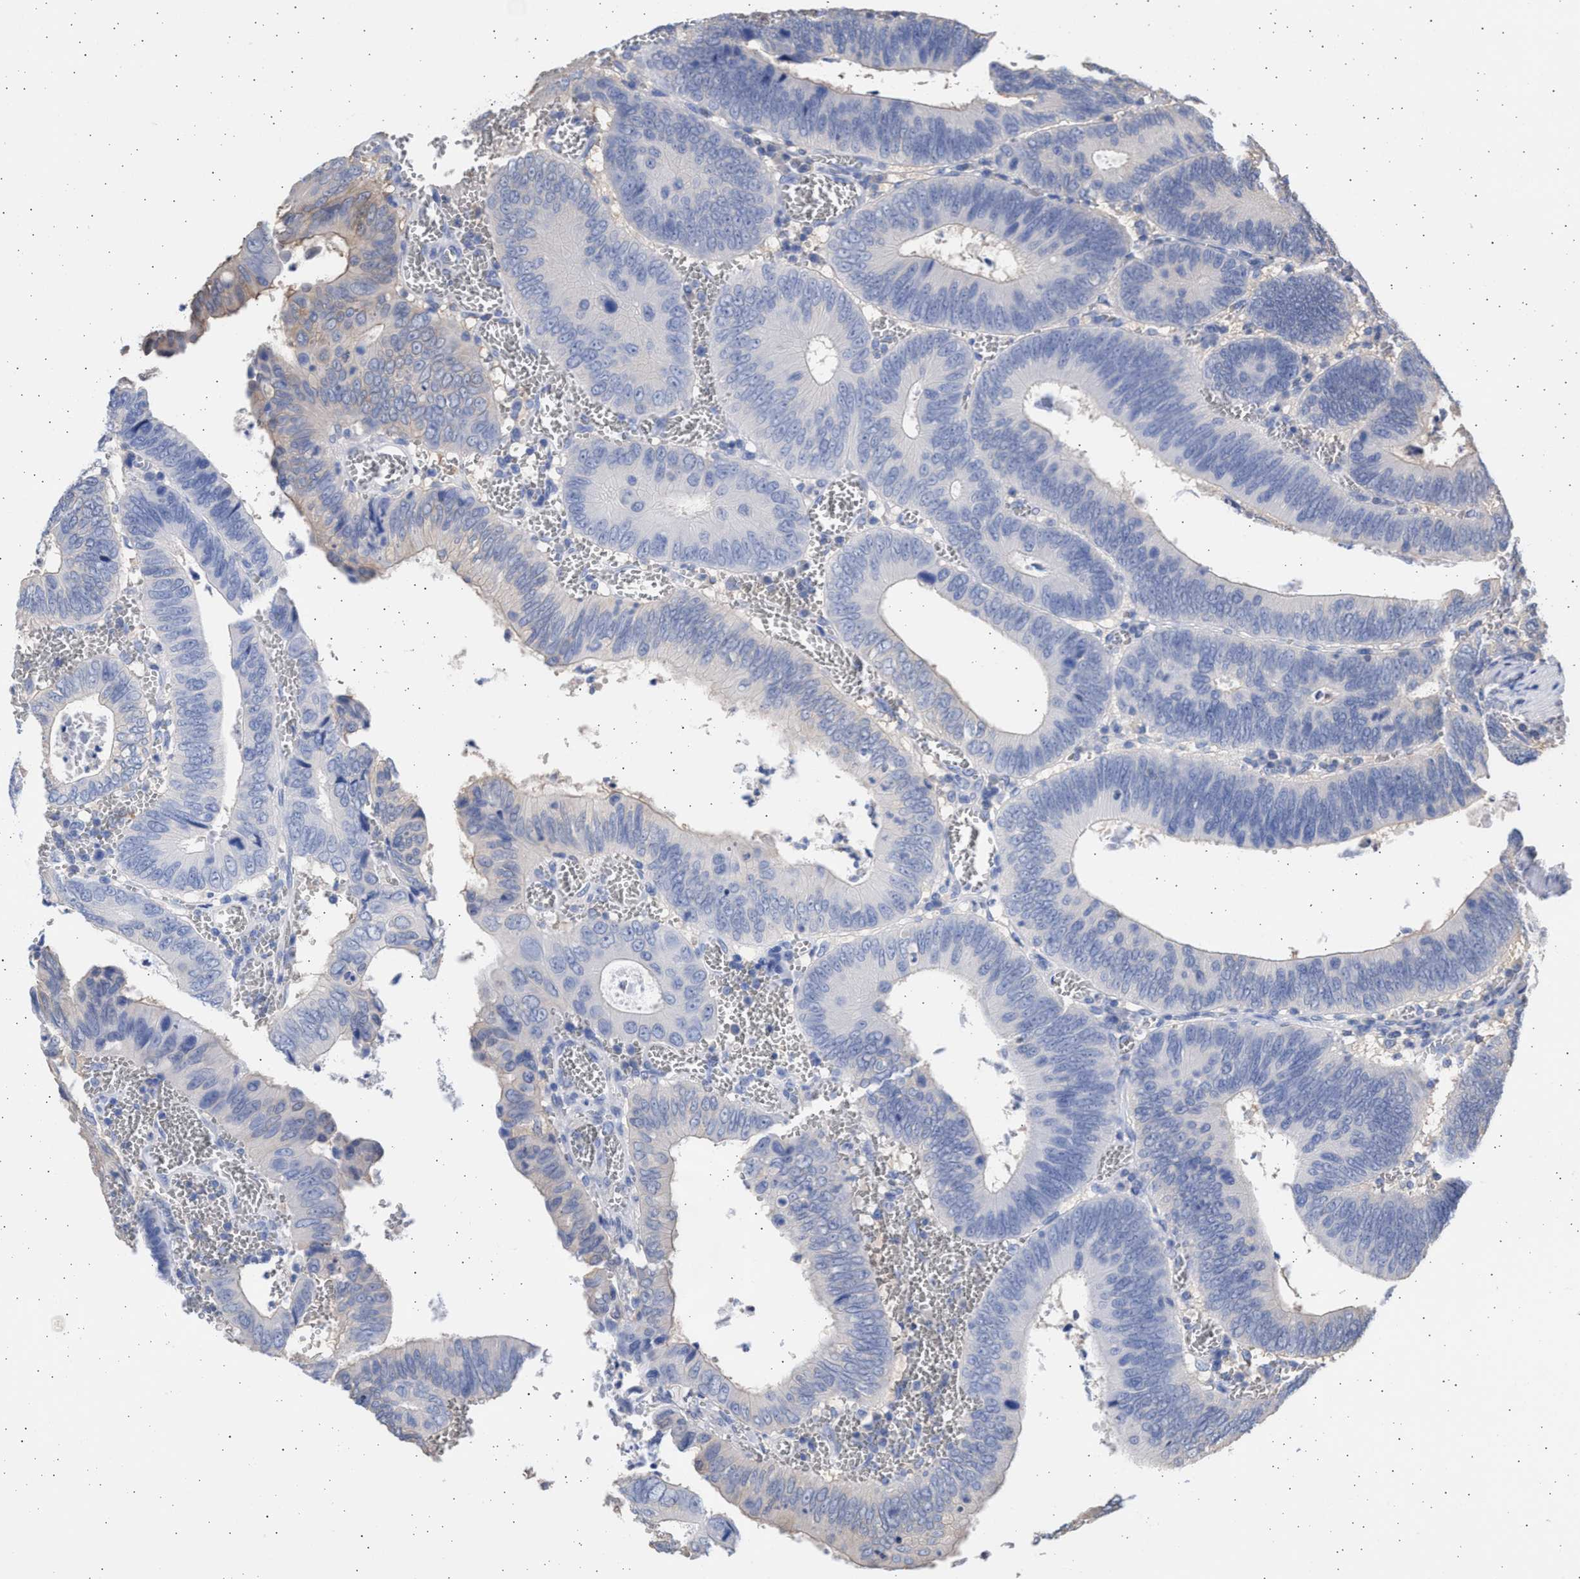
{"staining": {"intensity": "negative", "quantity": "none", "location": "none"}, "tissue": "colorectal cancer", "cell_type": "Tumor cells", "image_type": "cancer", "snomed": [{"axis": "morphology", "description": "Inflammation, NOS"}, {"axis": "morphology", "description": "Adenocarcinoma, NOS"}, {"axis": "topography", "description": "Colon"}], "caption": "High power microscopy micrograph of an immunohistochemistry histopathology image of colorectal cancer, revealing no significant expression in tumor cells.", "gene": "ALDOC", "patient": {"sex": "male", "age": 72}}